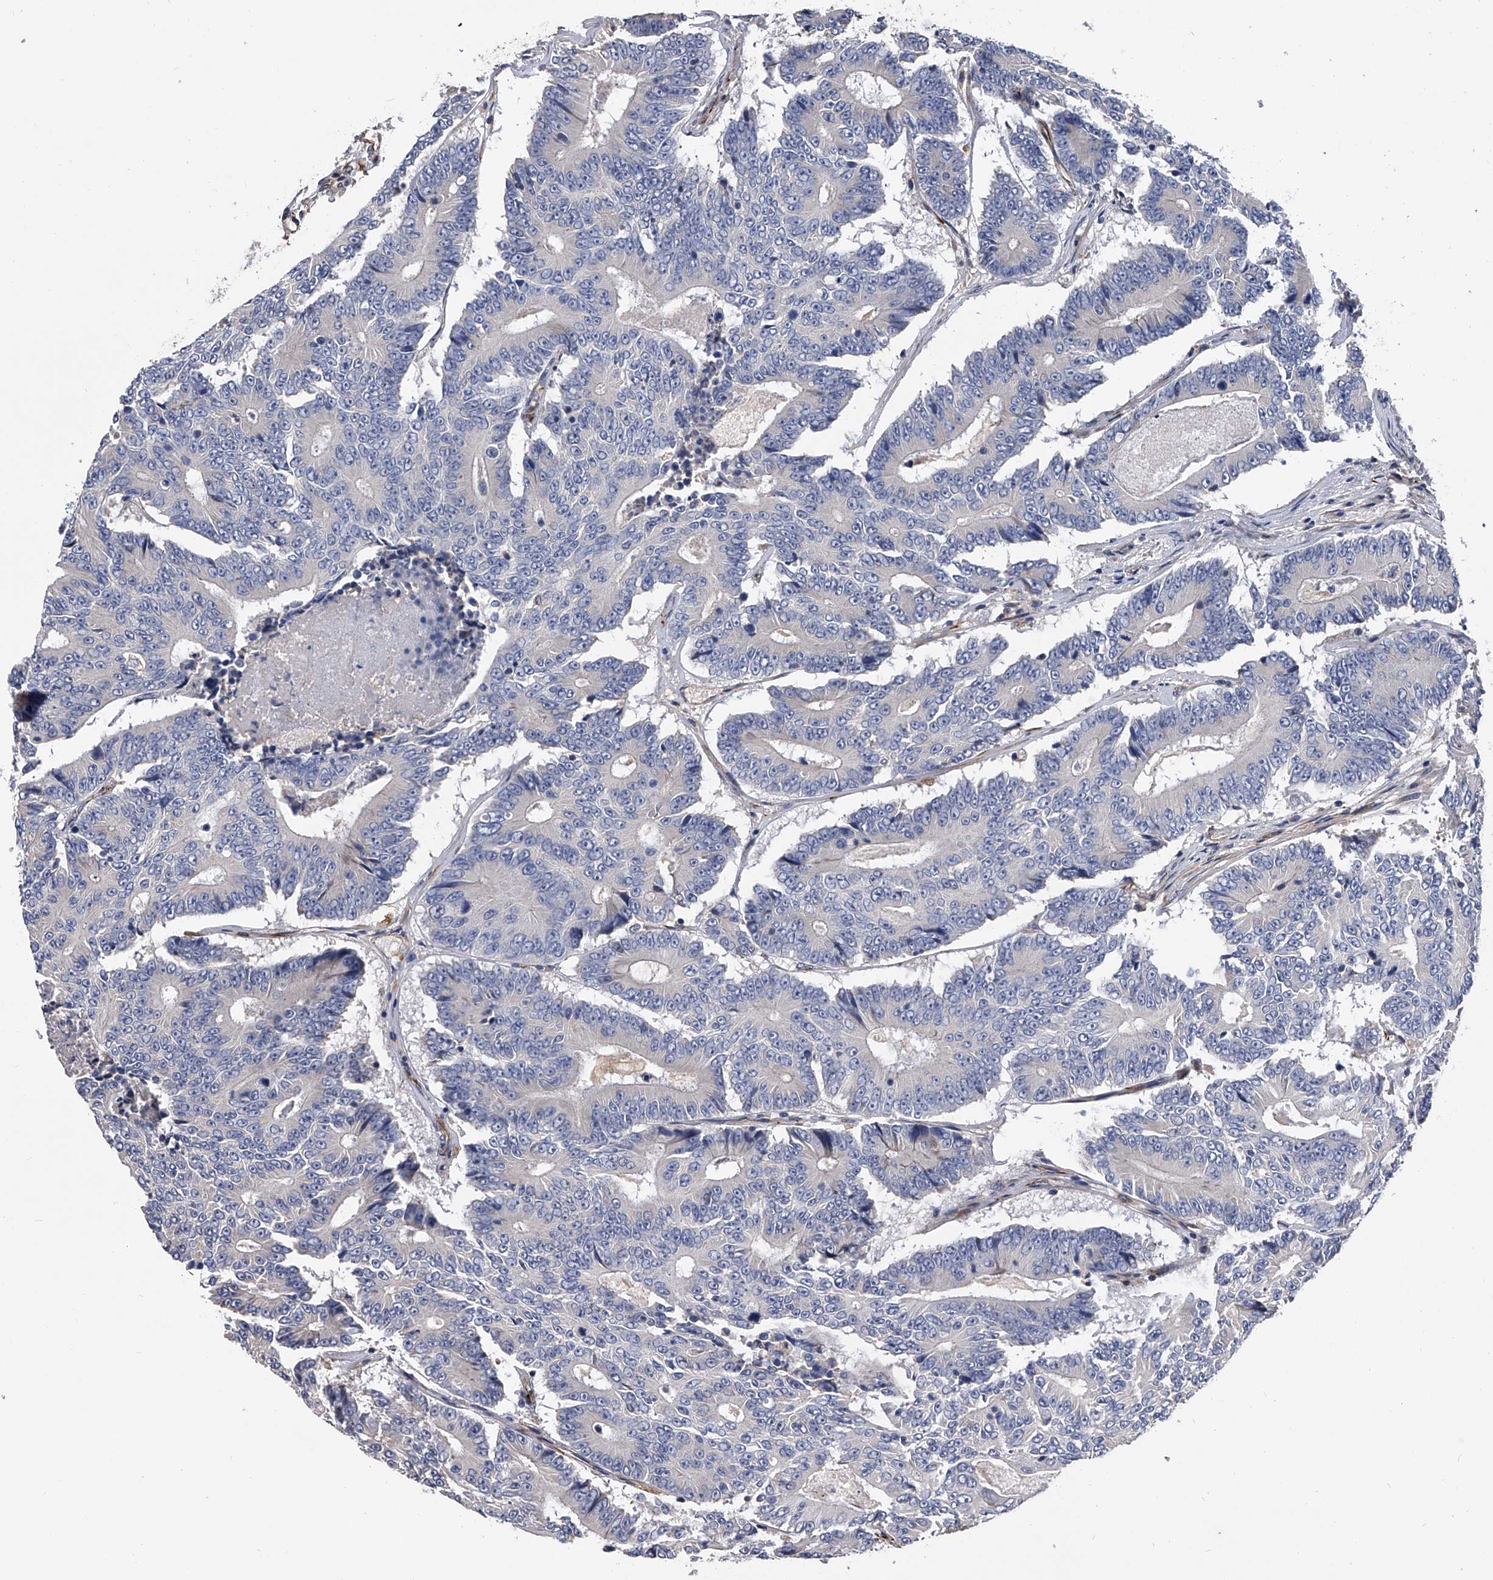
{"staining": {"intensity": "negative", "quantity": "none", "location": "none"}, "tissue": "colorectal cancer", "cell_type": "Tumor cells", "image_type": "cancer", "snomed": [{"axis": "morphology", "description": "Adenocarcinoma, NOS"}, {"axis": "topography", "description": "Colon"}], "caption": "Immunohistochemistry image of neoplastic tissue: human adenocarcinoma (colorectal) stained with DAB (3,3'-diaminobenzidine) exhibits no significant protein staining in tumor cells.", "gene": "EFCAB7", "patient": {"sex": "male", "age": 83}}